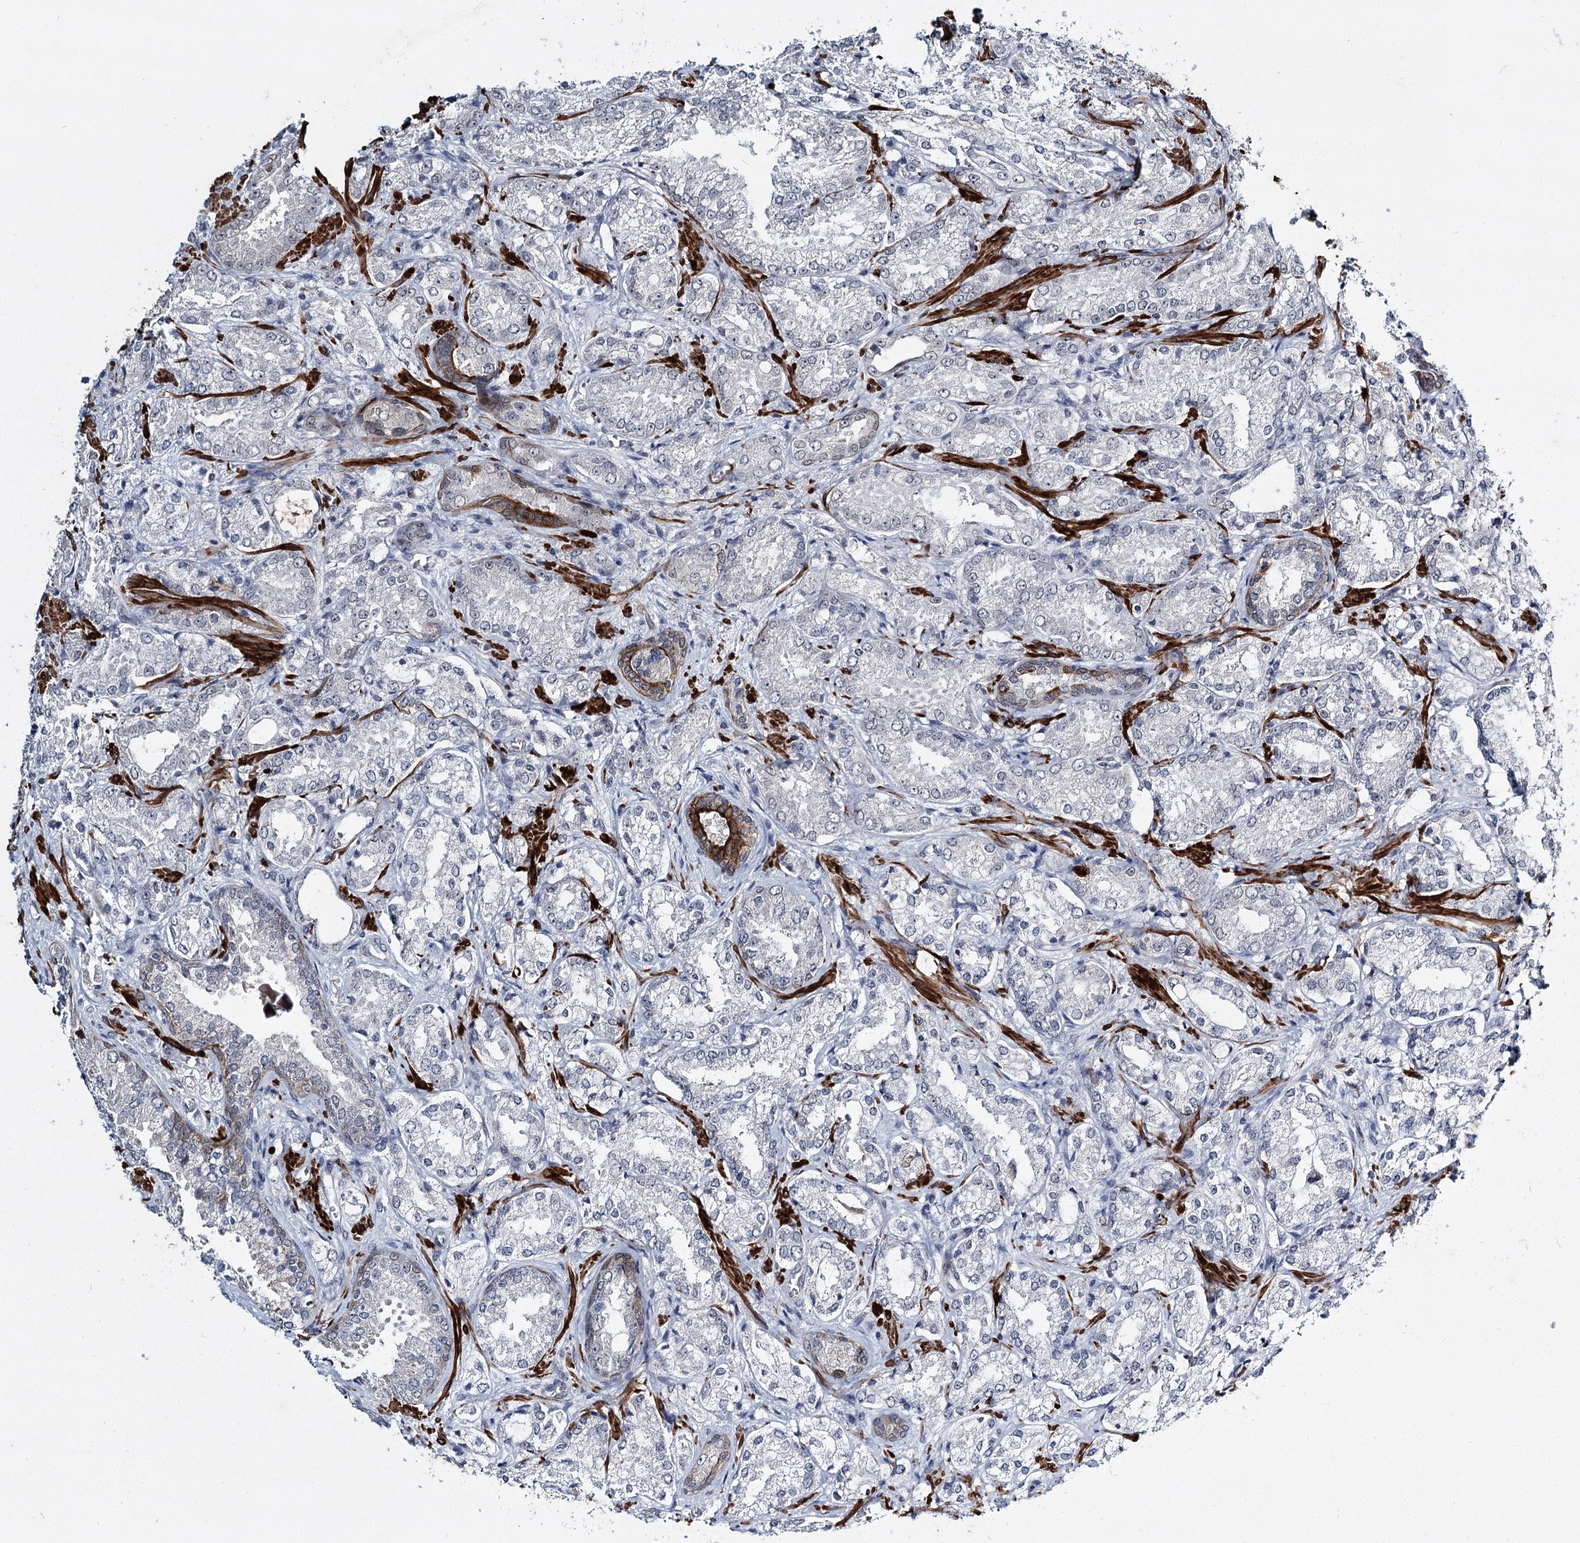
{"staining": {"intensity": "negative", "quantity": "none", "location": "none"}, "tissue": "prostate cancer", "cell_type": "Tumor cells", "image_type": "cancer", "snomed": [{"axis": "morphology", "description": "Adenocarcinoma, Low grade"}, {"axis": "topography", "description": "Prostate"}], "caption": "Prostate adenocarcinoma (low-grade) stained for a protein using immunohistochemistry demonstrates no expression tumor cells.", "gene": "TMEM70", "patient": {"sex": "male", "age": 74}}